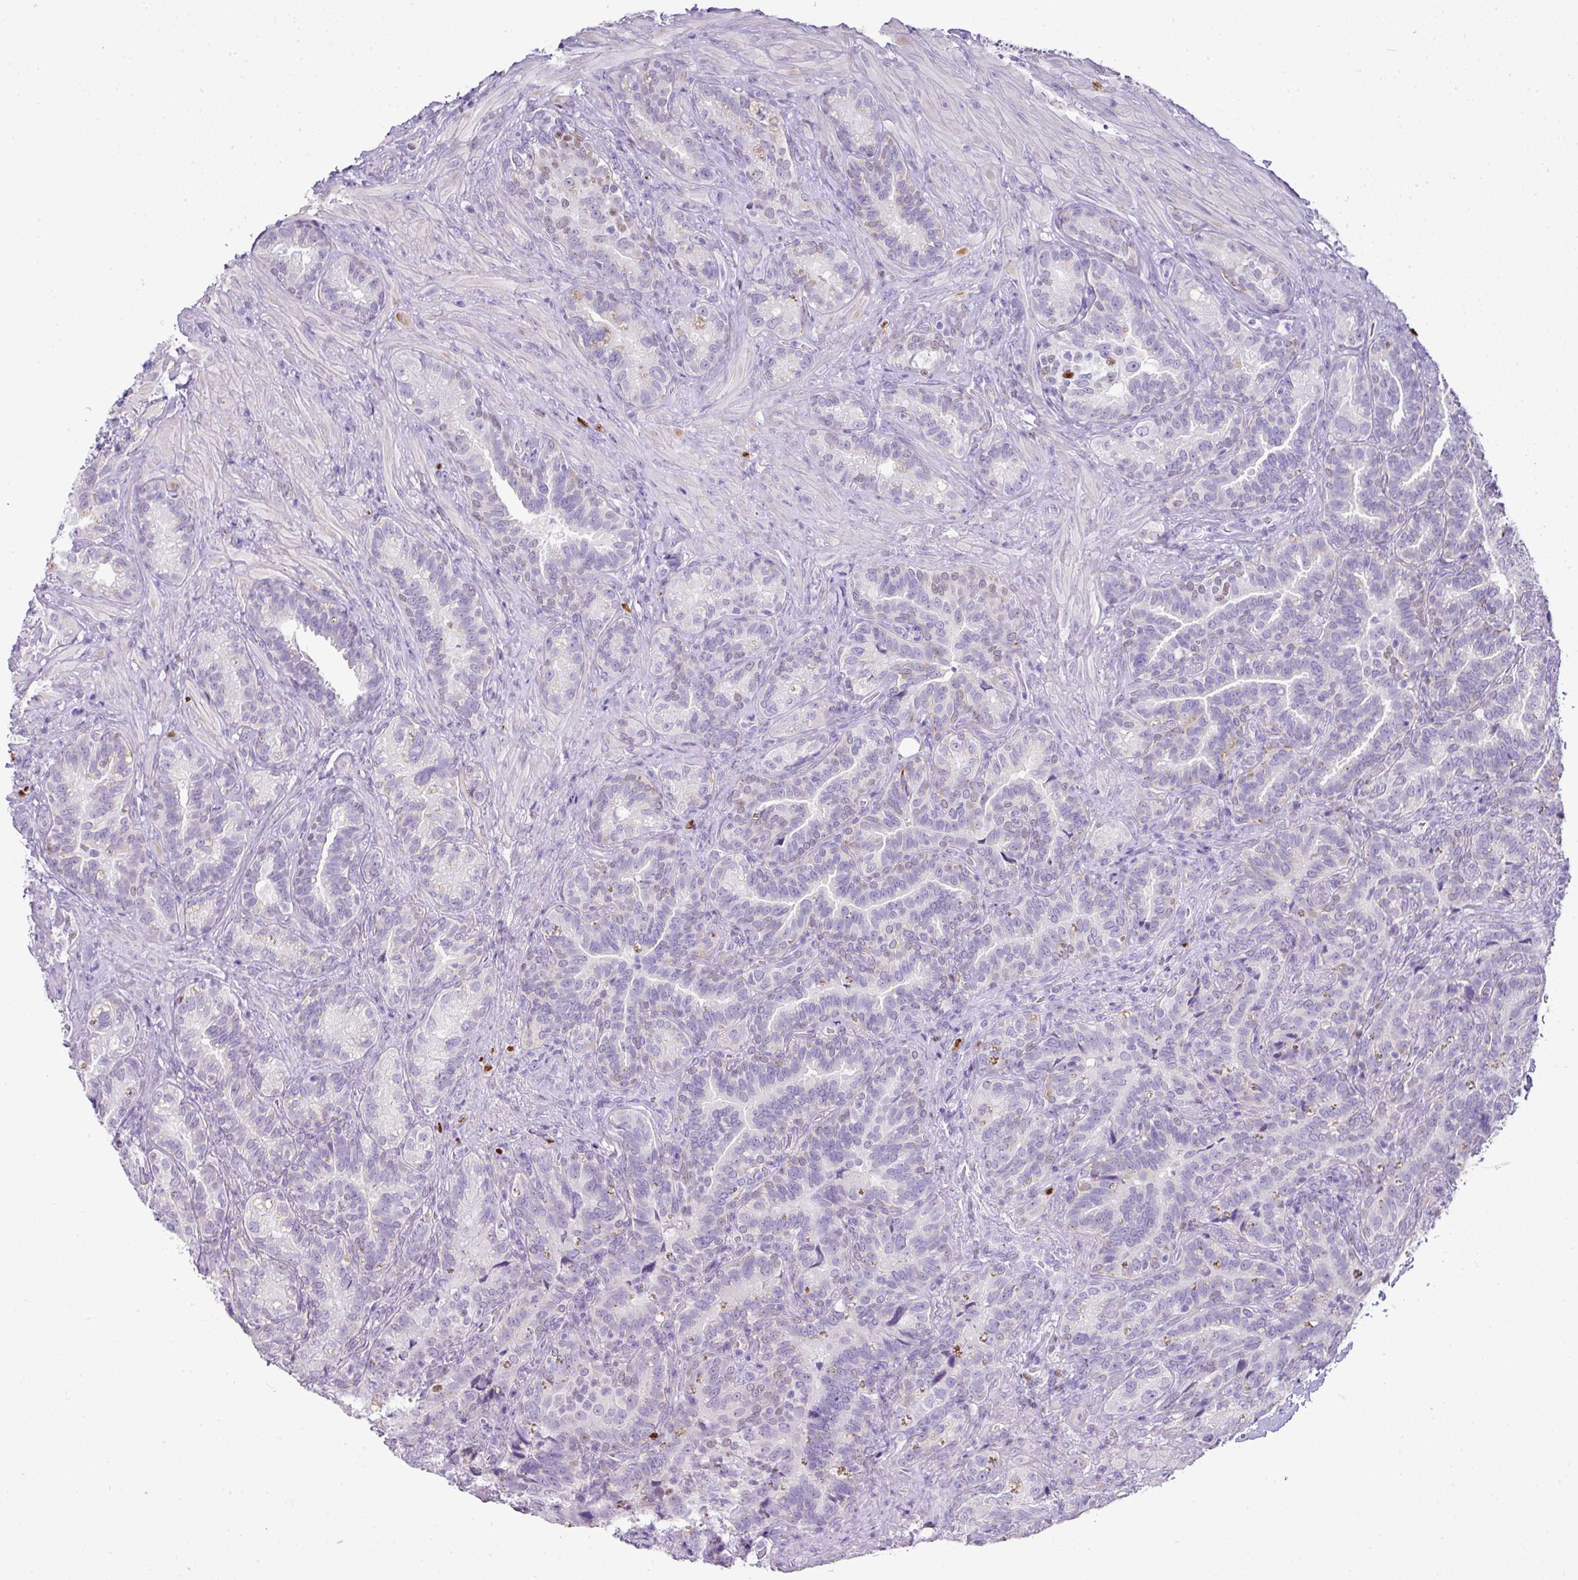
{"staining": {"intensity": "moderate", "quantity": "<25%", "location": "cytoplasmic/membranous"}, "tissue": "seminal vesicle", "cell_type": "Glandular cells", "image_type": "normal", "snomed": [{"axis": "morphology", "description": "Normal tissue, NOS"}, {"axis": "topography", "description": "Seminal veicle"}], "caption": "High-magnification brightfield microscopy of unremarkable seminal vesicle stained with DAB (3,3'-diaminobenzidine) (brown) and counterstained with hematoxylin (blue). glandular cells exhibit moderate cytoplasmic/membranous expression is appreciated in about<25% of cells. Using DAB (brown) and hematoxylin (blue) stains, captured at high magnification using brightfield microscopy.", "gene": "BCL11A", "patient": {"sex": "male", "age": 68}}